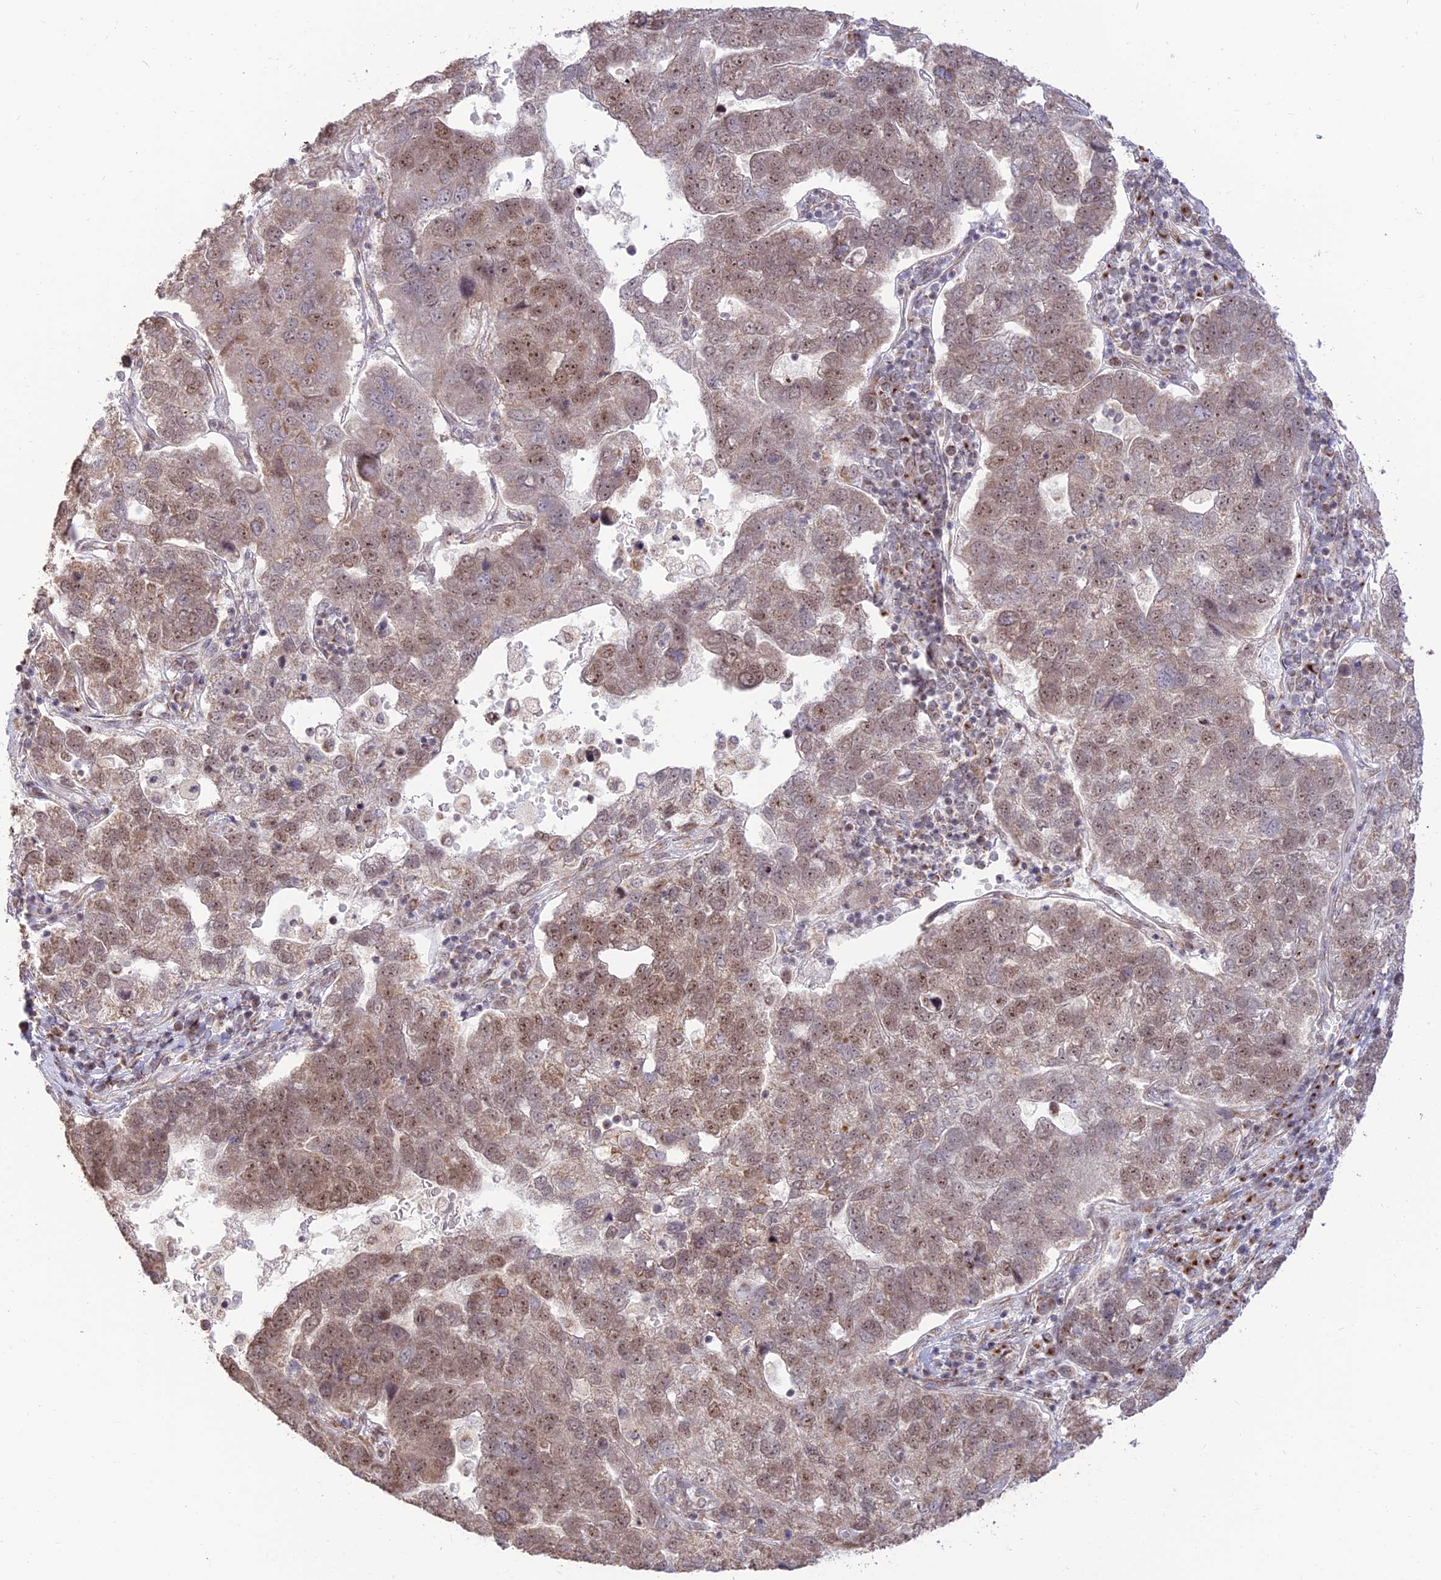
{"staining": {"intensity": "moderate", "quantity": "25%-75%", "location": "cytoplasmic/membranous,nuclear"}, "tissue": "pancreatic cancer", "cell_type": "Tumor cells", "image_type": "cancer", "snomed": [{"axis": "morphology", "description": "Adenocarcinoma, NOS"}, {"axis": "topography", "description": "Pancreas"}], "caption": "Human pancreatic cancer stained with a brown dye demonstrates moderate cytoplasmic/membranous and nuclear positive staining in about 25%-75% of tumor cells.", "gene": "GOLGA3", "patient": {"sex": "female", "age": 61}}